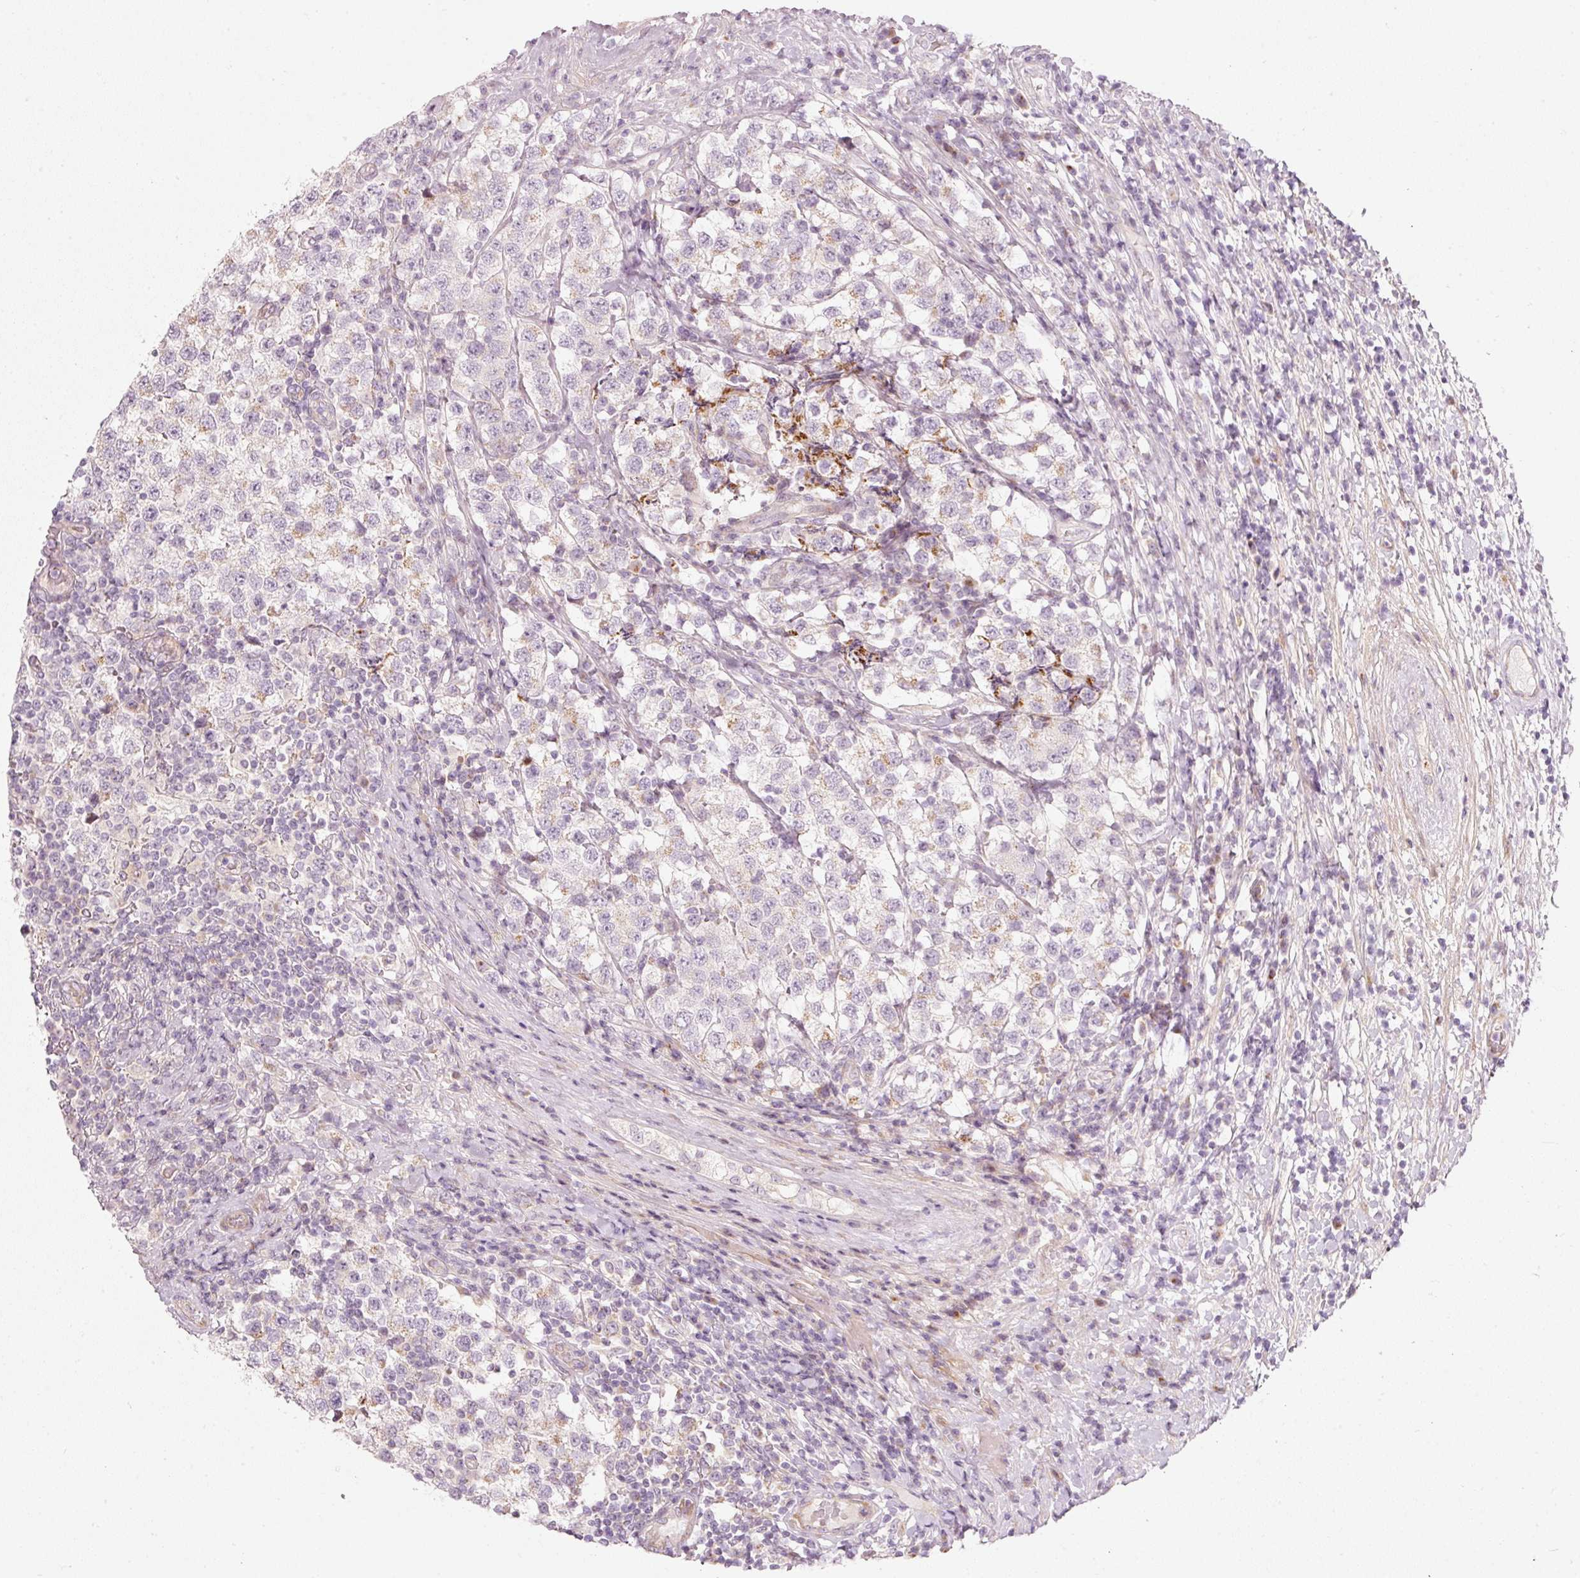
{"staining": {"intensity": "weak", "quantity": "<25%", "location": "cytoplasmic/membranous"}, "tissue": "testis cancer", "cell_type": "Tumor cells", "image_type": "cancer", "snomed": [{"axis": "morphology", "description": "Seminoma, NOS"}, {"axis": "topography", "description": "Testis"}], "caption": "This is an immunohistochemistry image of testis seminoma. There is no positivity in tumor cells.", "gene": "SLC20A1", "patient": {"sex": "male", "age": 34}}